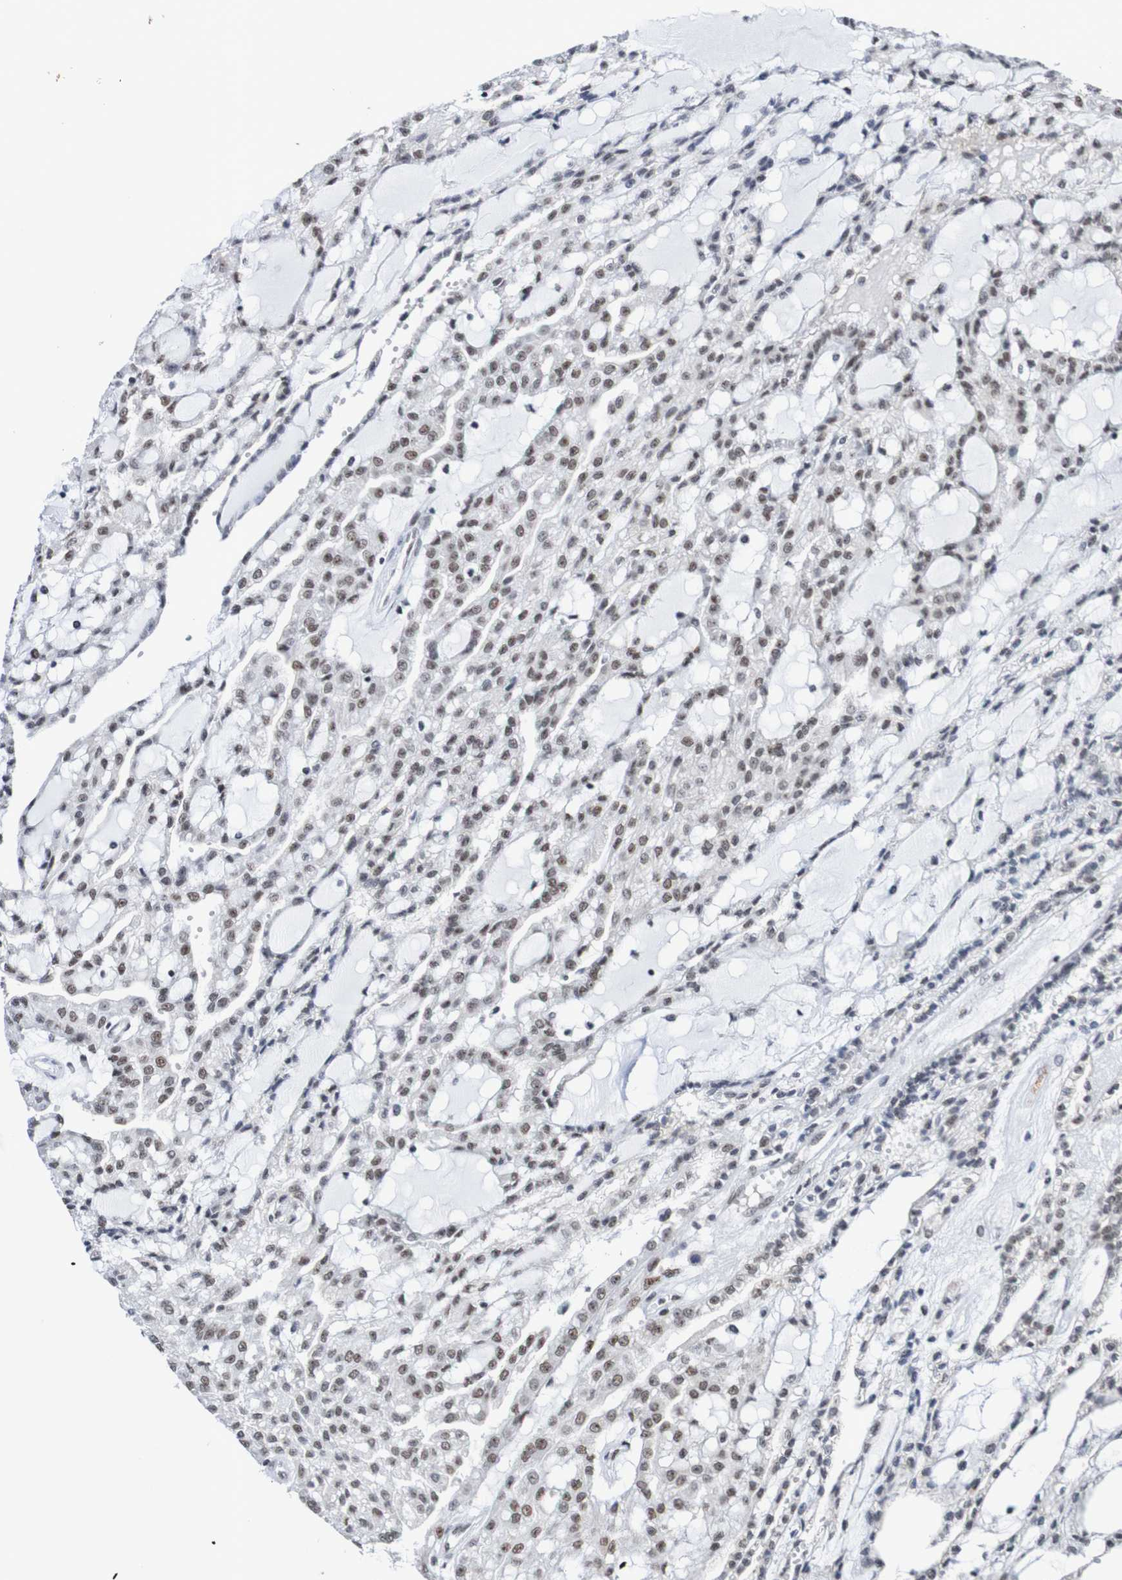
{"staining": {"intensity": "weak", "quantity": ">75%", "location": "nuclear"}, "tissue": "renal cancer", "cell_type": "Tumor cells", "image_type": "cancer", "snomed": [{"axis": "morphology", "description": "Adenocarcinoma, NOS"}, {"axis": "topography", "description": "Kidney"}], "caption": "Renal adenocarcinoma was stained to show a protein in brown. There is low levels of weak nuclear positivity in approximately >75% of tumor cells. (brown staining indicates protein expression, while blue staining denotes nuclei).", "gene": "CDC5L", "patient": {"sex": "male", "age": 63}}